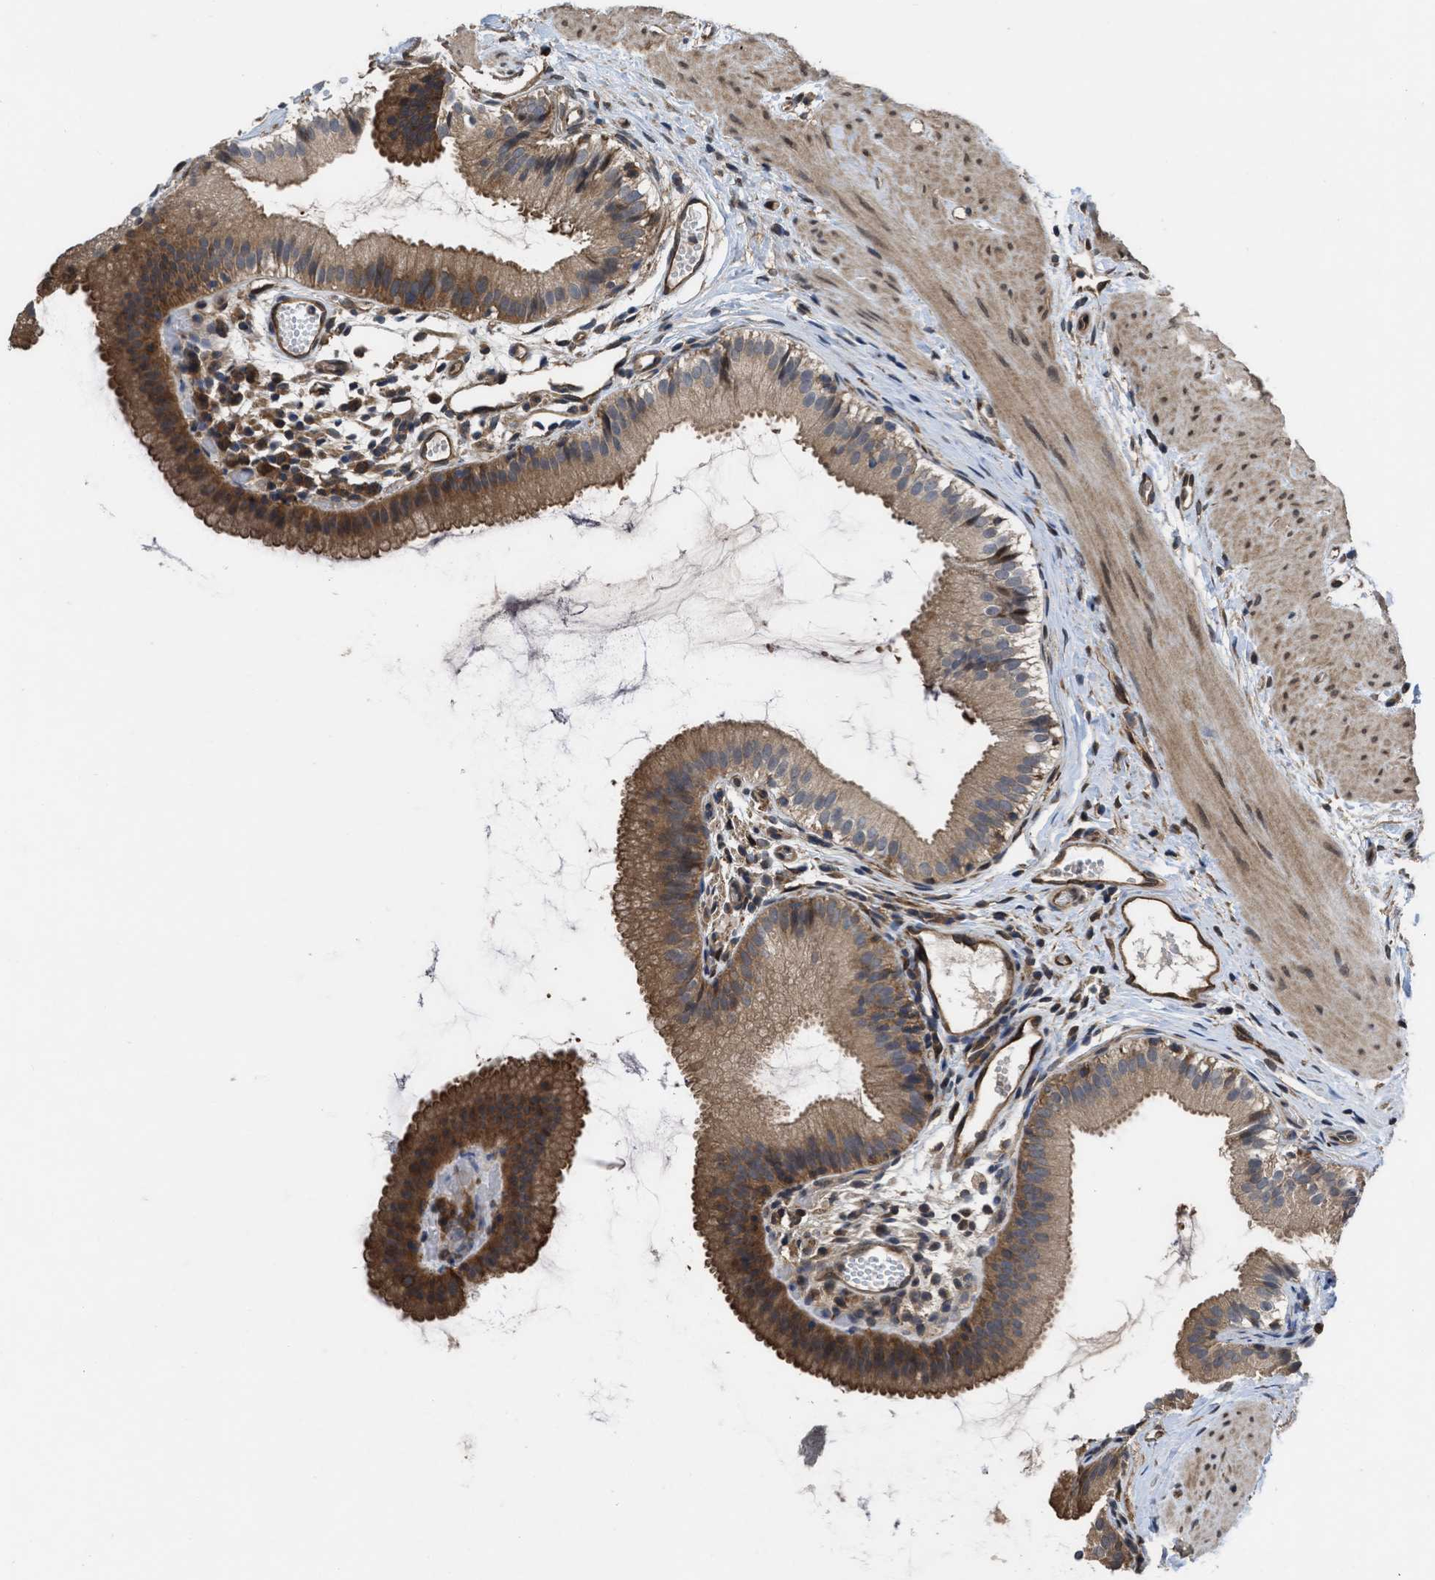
{"staining": {"intensity": "moderate", "quantity": ">75%", "location": "cytoplasmic/membranous"}, "tissue": "gallbladder", "cell_type": "Glandular cells", "image_type": "normal", "snomed": [{"axis": "morphology", "description": "Normal tissue, NOS"}, {"axis": "topography", "description": "Gallbladder"}], "caption": "DAB (3,3'-diaminobenzidine) immunohistochemical staining of benign human gallbladder reveals moderate cytoplasmic/membranous protein expression in about >75% of glandular cells.", "gene": "YWHAG", "patient": {"sex": "female", "age": 26}}